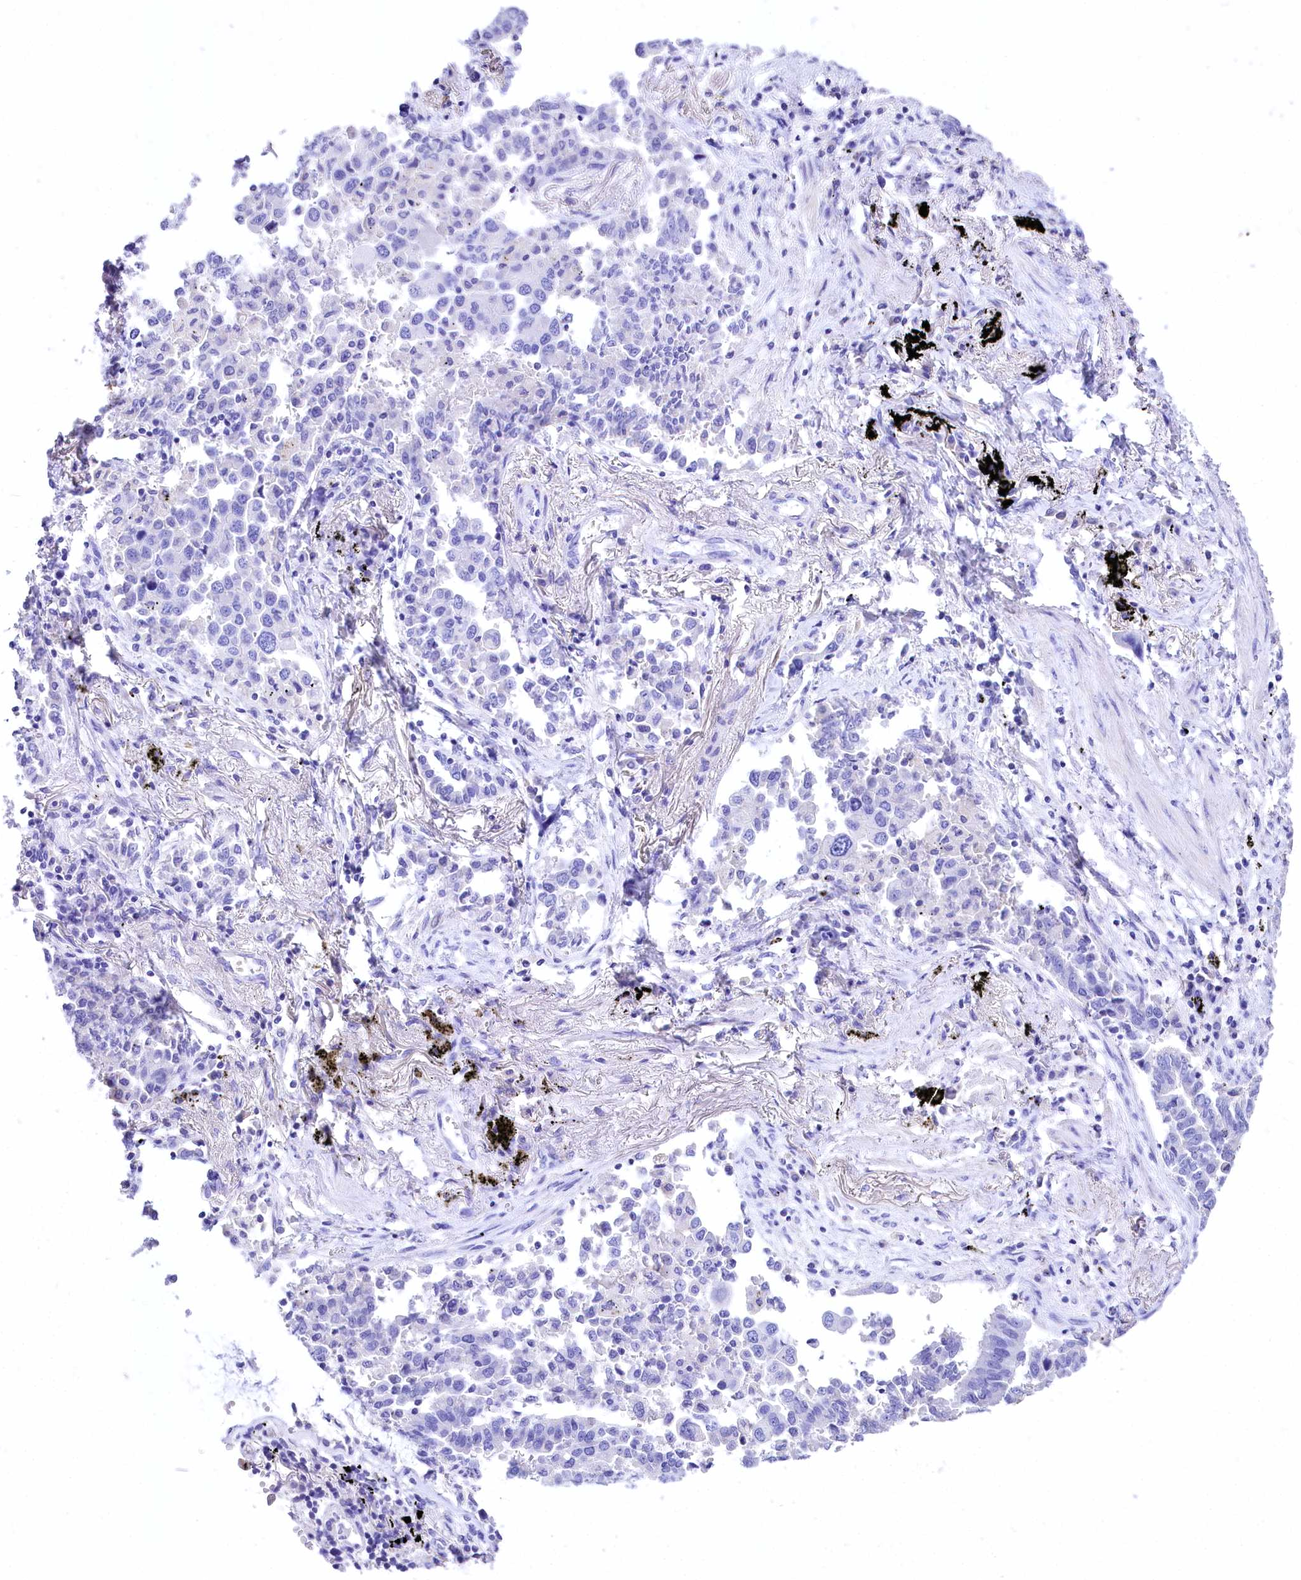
{"staining": {"intensity": "negative", "quantity": "none", "location": "none"}, "tissue": "lung cancer", "cell_type": "Tumor cells", "image_type": "cancer", "snomed": [{"axis": "morphology", "description": "Adenocarcinoma, NOS"}, {"axis": "topography", "description": "Lung"}], "caption": "Photomicrograph shows no protein expression in tumor cells of lung cancer (adenocarcinoma) tissue. (DAB (3,3'-diaminobenzidine) IHC visualized using brightfield microscopy, high magnification).", "gene": "A2ML1", "patient": {"sex": "male", "age": 67}}